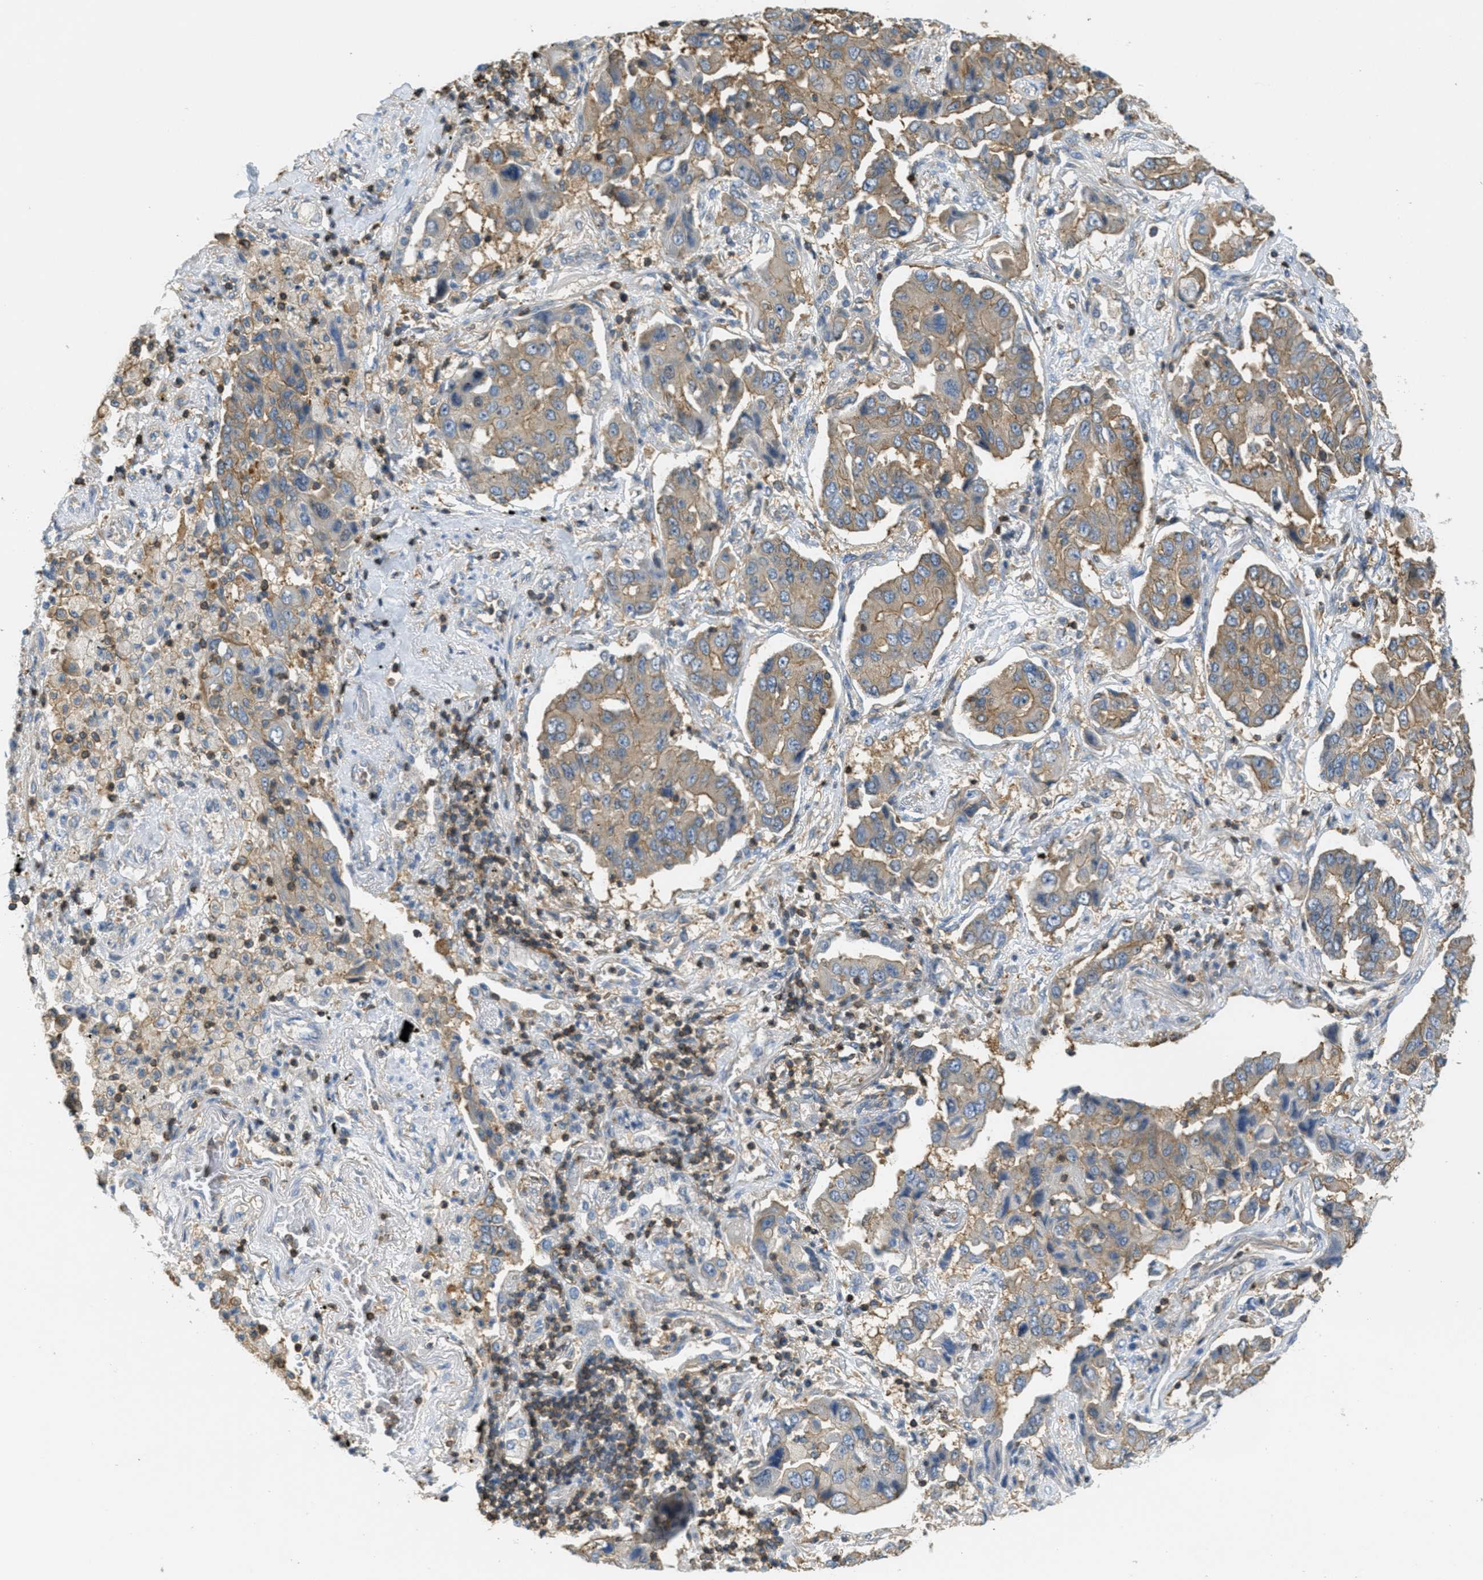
{"staining": {"intensity": "weak", "quantity": ">75%", "location": "cytoplasmic/membranous"}, "tissue": "lung cancer", "cell_type": "Tumor cells", "image_type": "cancer", "snomed": [{"axis": "morphology", "description": "Adenocarcinoma, NOS"}, {"axis": "topography", "description": "Lung"}], "caption": "A micrograph of adenocarcinoma (lung) stained for a protein demonstrates weak cytoplasmic/membranous brown staining in tumor cells. (DAB IHC, brown staining for protein, blue staining for nuclei).", "gene": "GRIK2", "patient": {"sex": "female", "age": 65}}